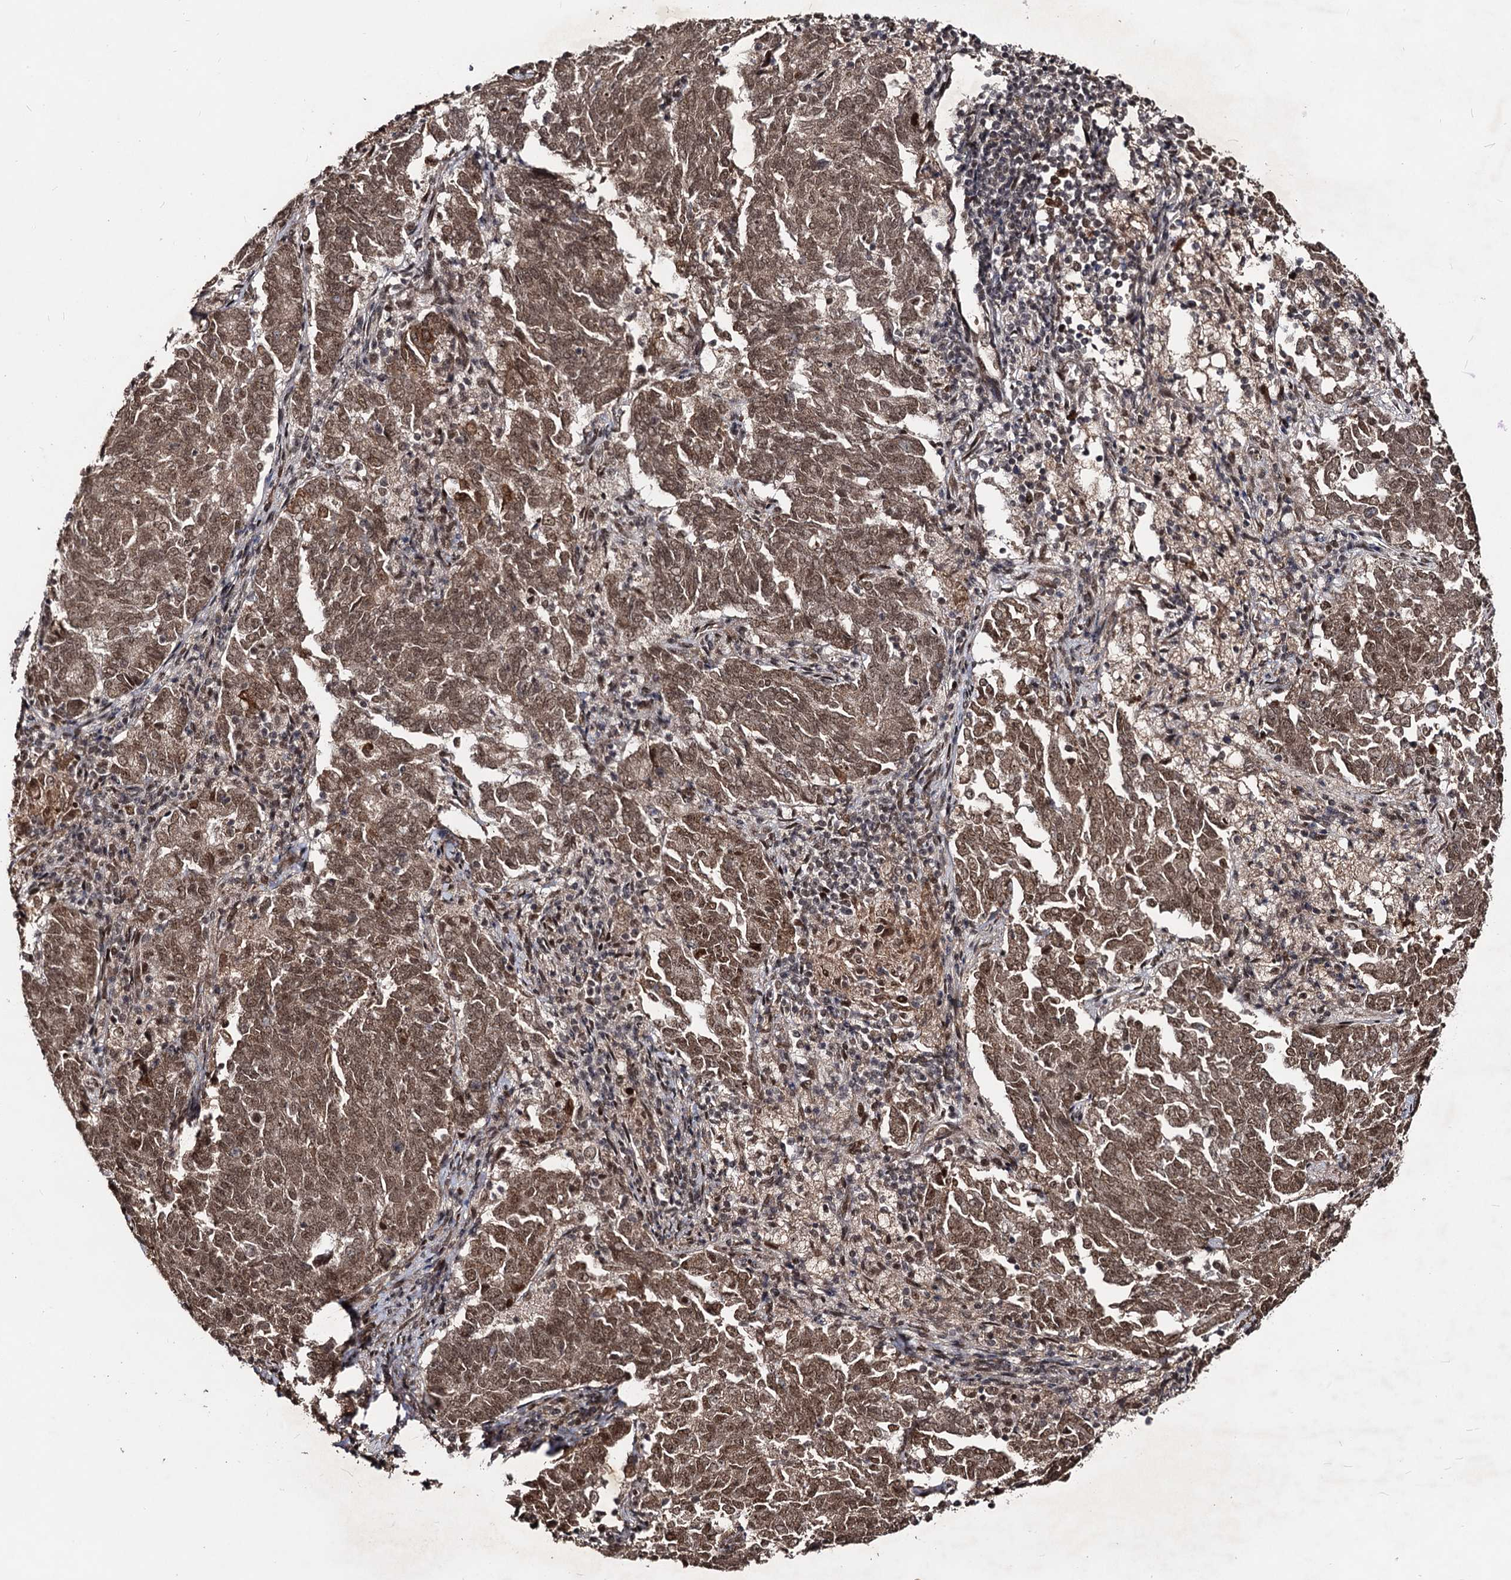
{"staining": {"intensity": "moderate", "quantity": ">75%", "location": "cytoplasmic/membranous,nuclear"}, "tissue": "endometrial cancer", "cell_type": "Tumor cells", "image_type": "cancer", "snomed": [{"axis": "morphology", "description": "Adenocarcinoma, NOS"}, {"axis": "topography", "description": "Endometrium"}], "caption": "Protein expression analysis of human adenocarcinoma (endometrial) reveals moderate cytoplasmic/membranous and nuclear expression in approximately >75% of tumor cells.", "gene": "SFSWAP", "patient": {"sex": "female", "age": 80}}